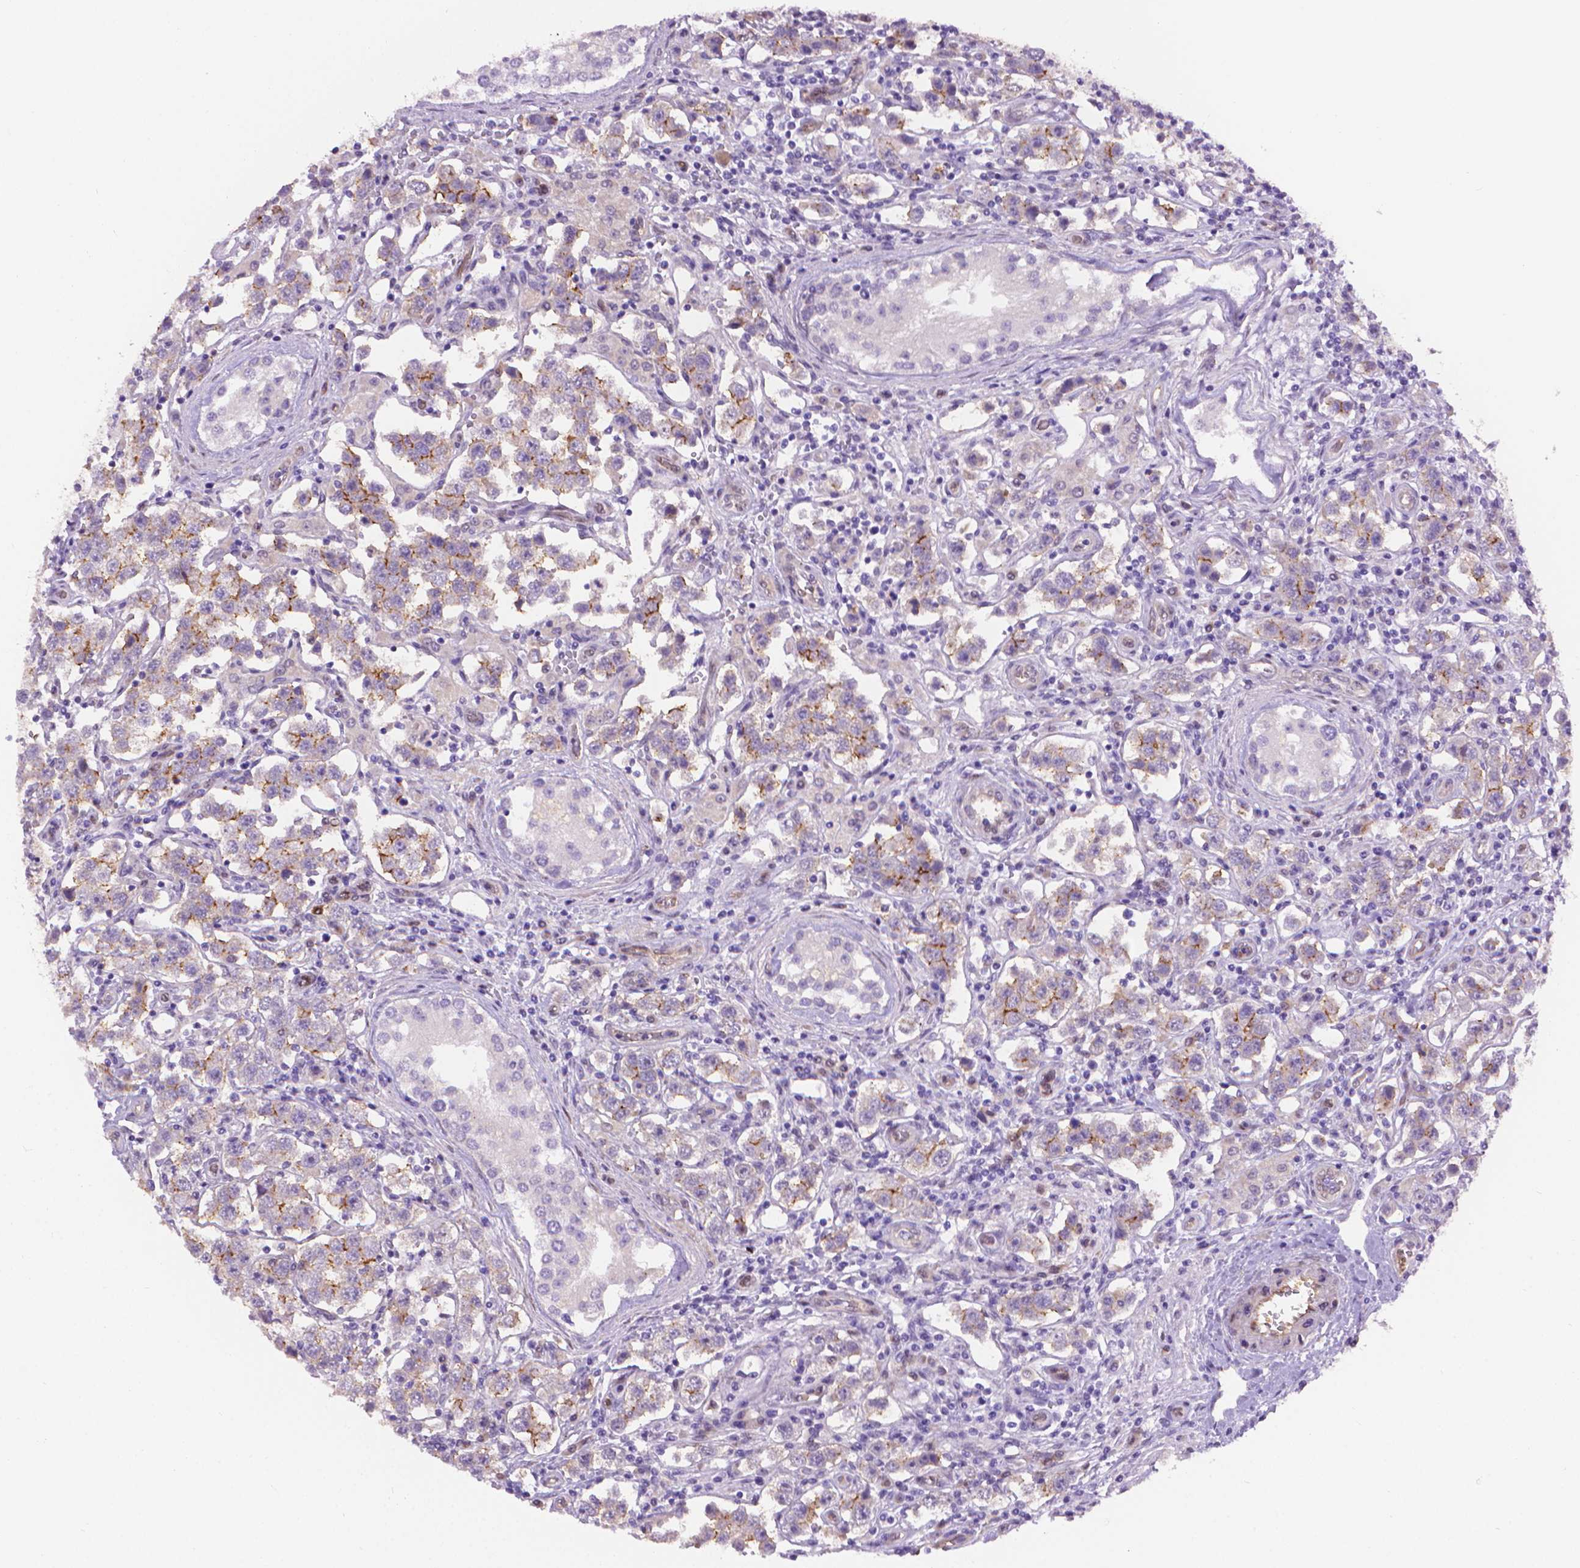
{"staining": {"intensity": "moderate", "quantity": "<25%", "location": "cytoplasmic/membranous"}, "tissue": "testis cancer", "cell_type": "Tumor cells", "image_type": "cancer", "snomed": [{"axis": "morphology", "description": "Seminoma, NOS"}, {"axis": "topography", "description": "Testis"}], "caption": "Brown immunohistochemical staining in human seminoma (testis) demonstrates moderate cytoplasmic/membranous staining in approximately <25% of tumor cells.", "gene": "CLIC4", "patient": {"sex": "male", "age": 37}}